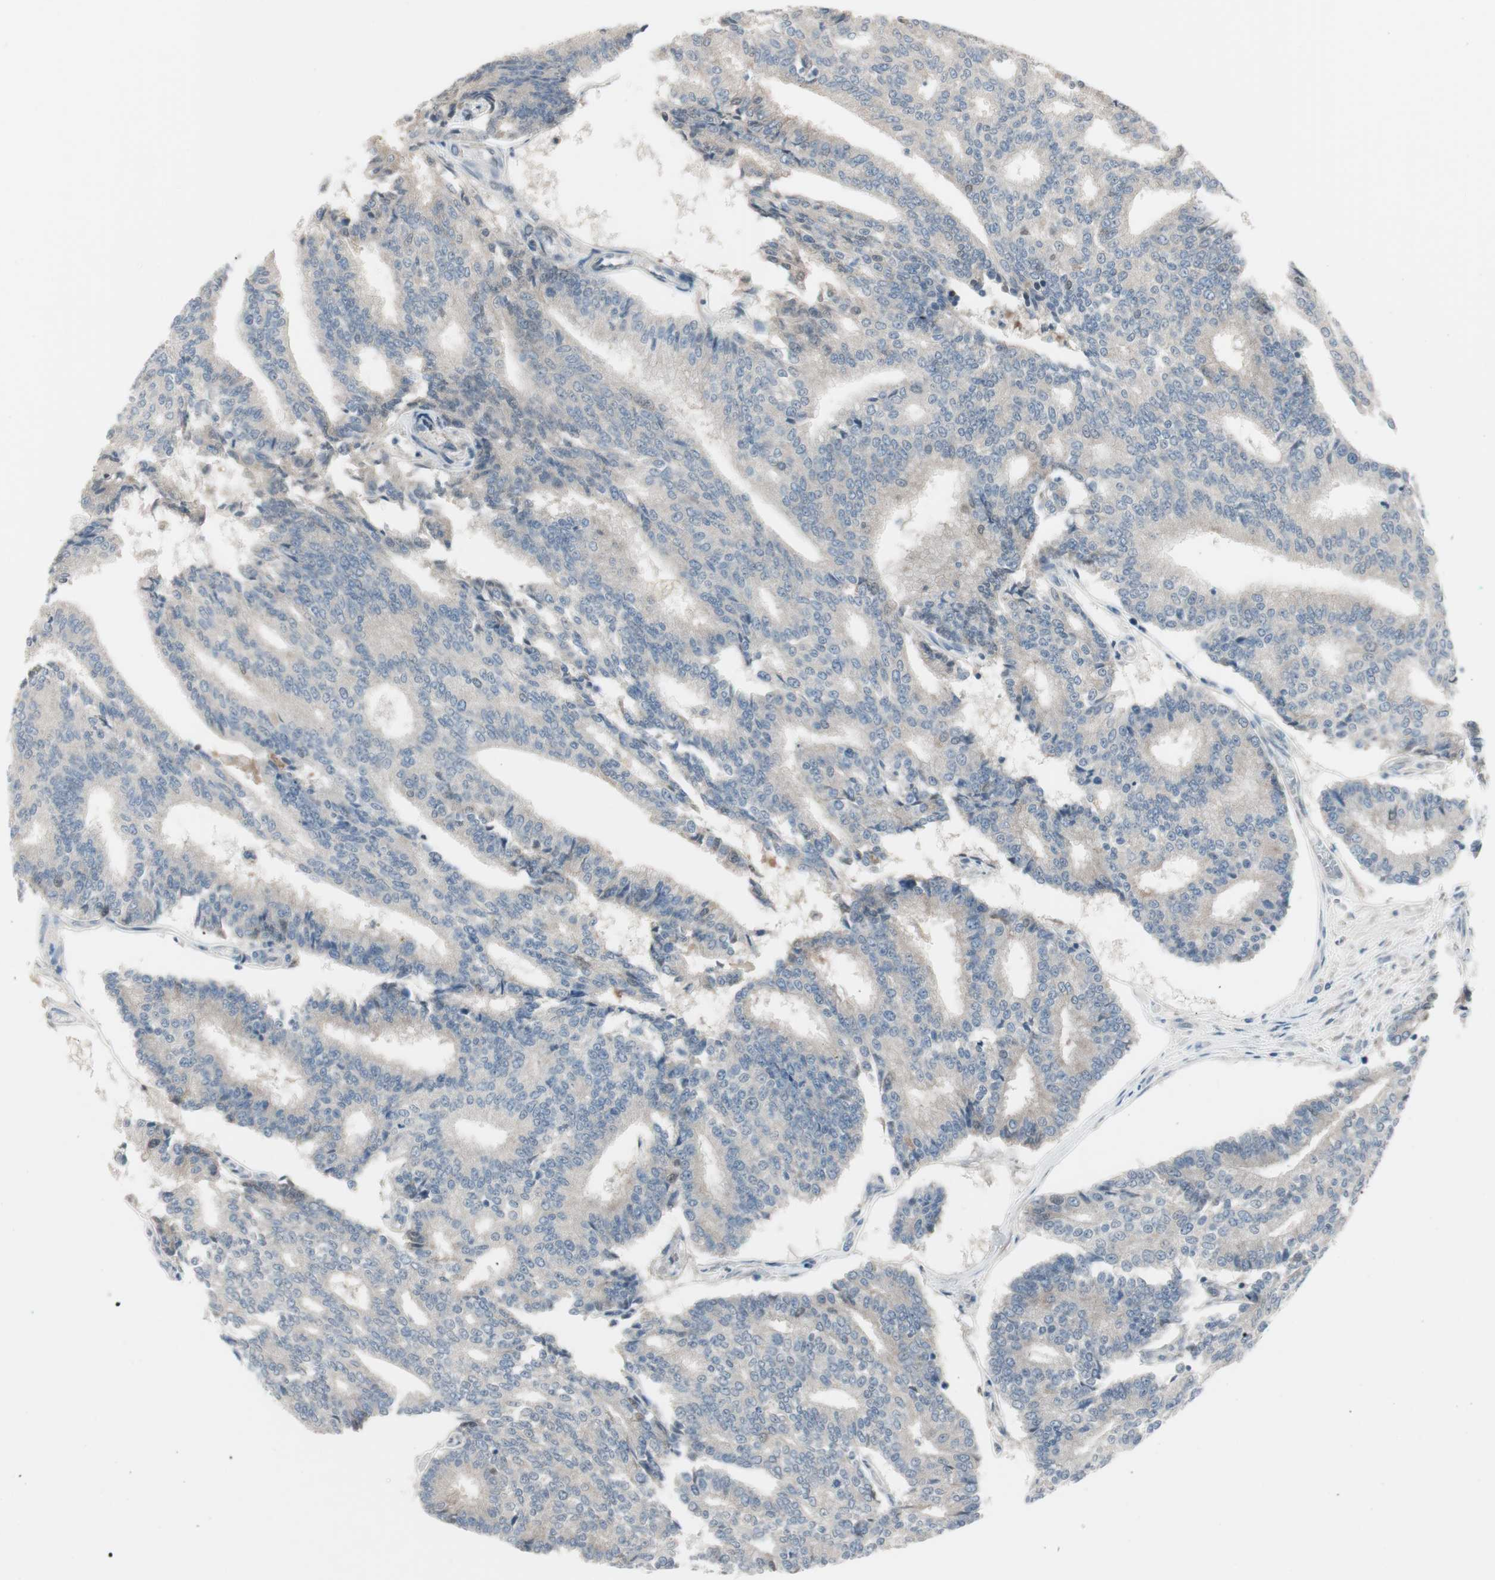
{"staining": {"intensity": "weak", "quantity": ">75%", "location": "cytoplasmic/membranous"}, "tissue": "prostate cancer", "cell_type": "Tumor cells", "image_type": "cancer", "snomed": [{"axis": "morphology", "description": "Adenocarcinoma, High grade"}, {"axis": "topography", "description": "Prostate"}], "caption": "Prostate cancer (high-grade adenocarcinoma) stained with a protein marker reveals weak staining in tumor cells.", "gene": "MAPRE3", "patient": {"sex": "male", "age": 55}}